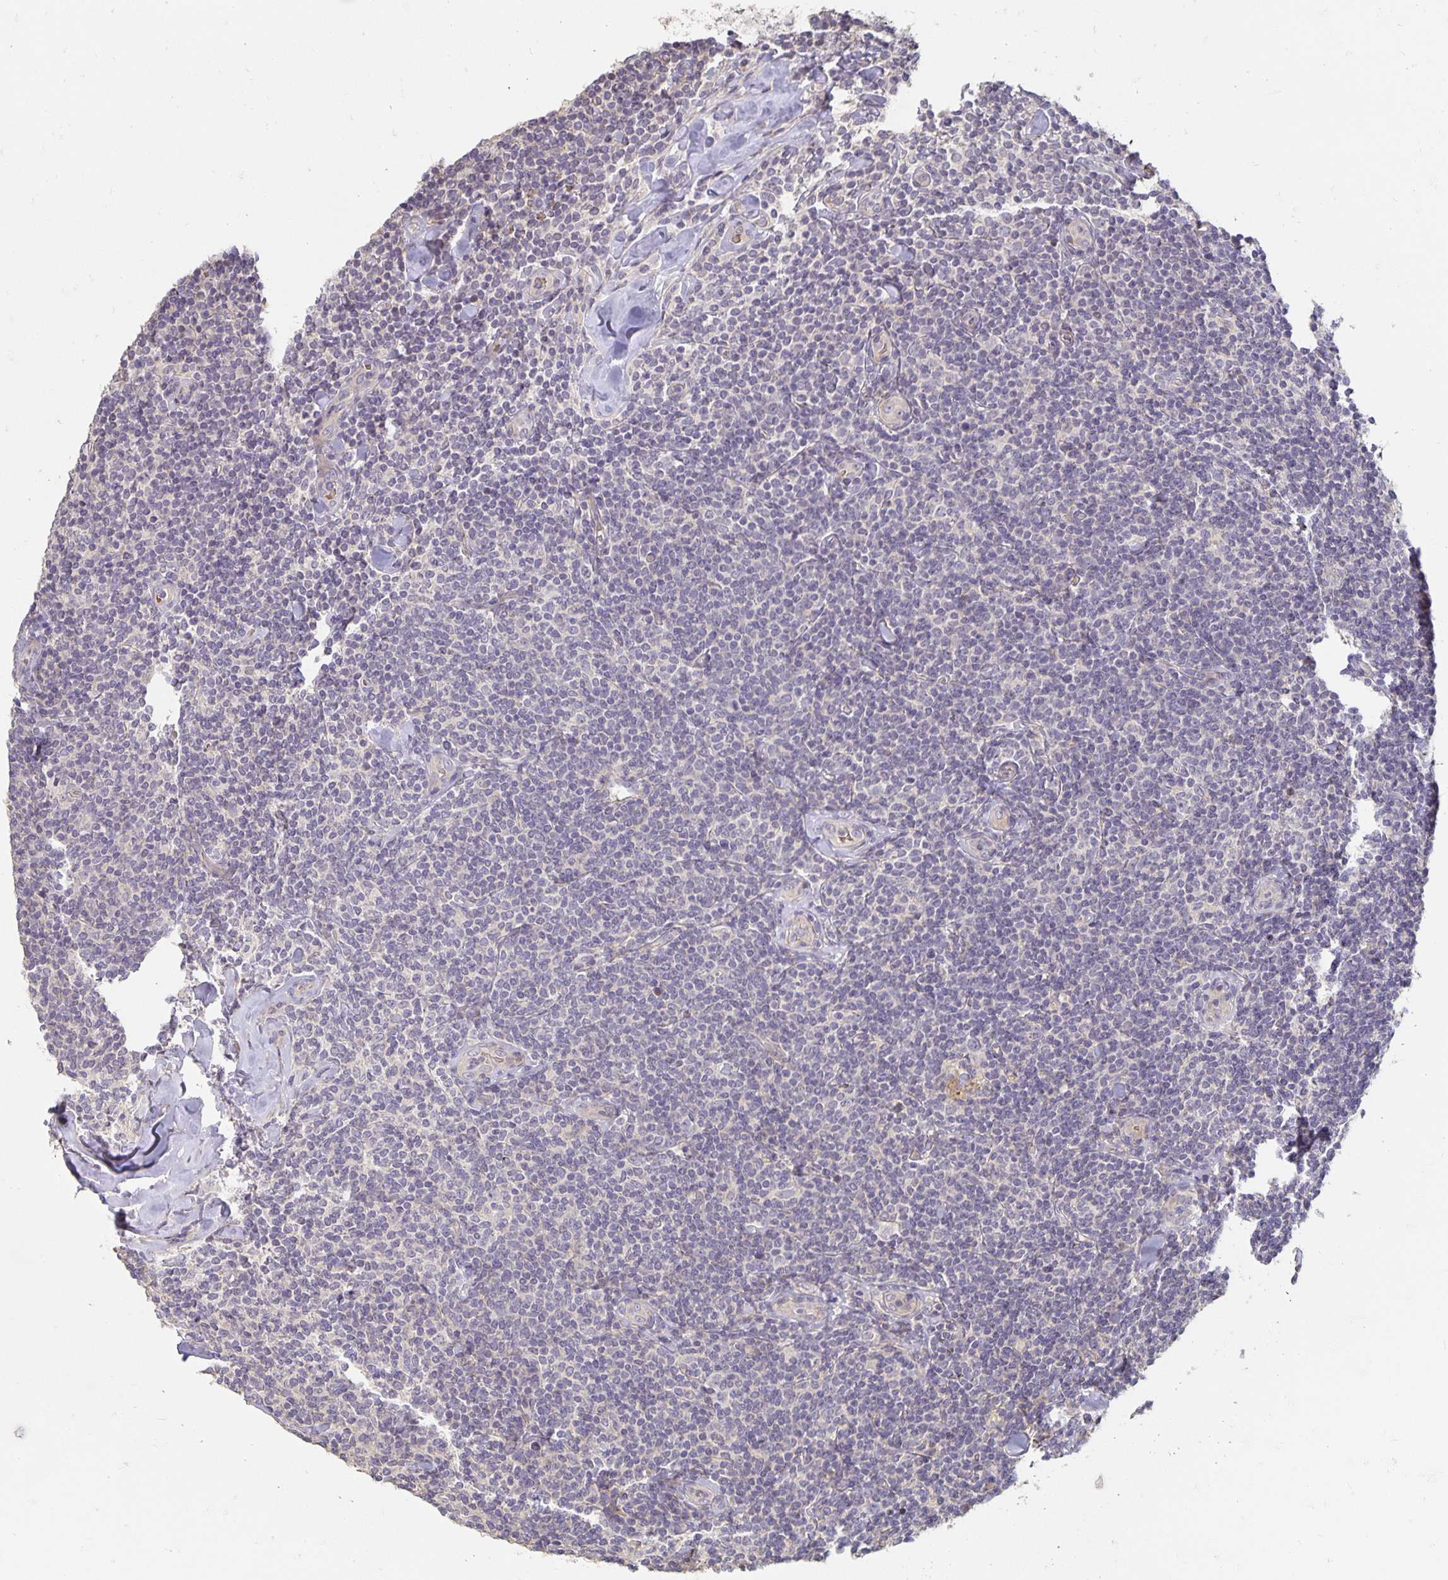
{"staining": {"intensity": "negative", "quantity": "none", "location": "none"}, "tissue": "lymphoma", "cell_type": "Tumor cells", "image_type": "cancer", "snomed": [{"axis": "morphology", "description": "Malignant lymphoma, non-Hodgkin's type, Low grade"}, {"axis": "topography", "description": "Lymph node"}], "caption": "Malignant lymphoma, non-Hodgkin's type (low-grade) stained for a protein using immunohistochemistry (IHC) displays no staining tumor cells.", "gene": "CST6", "patient": {"sex": "female", "age": 56}}